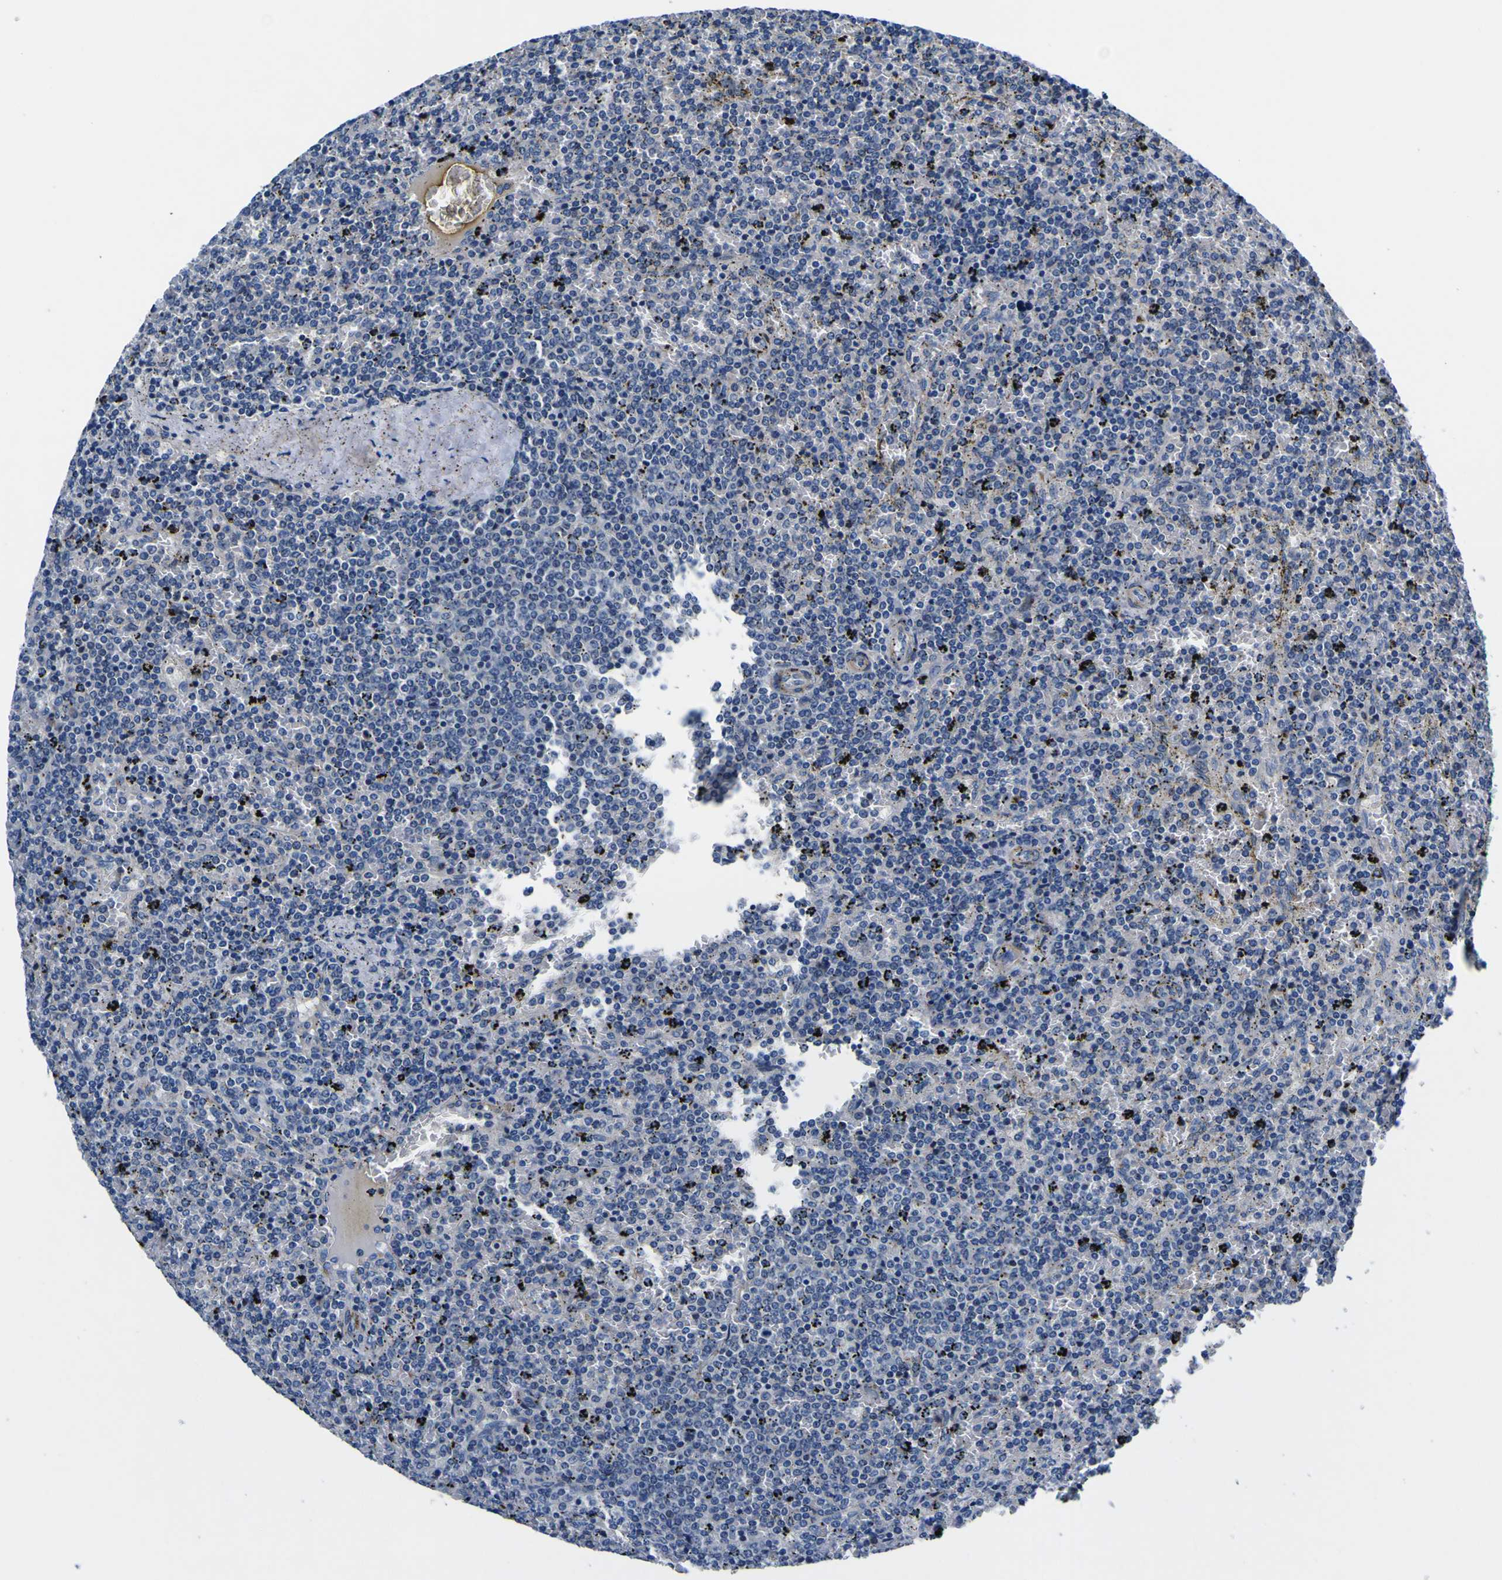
{"staining": {"intensity": "negative", "quantity": "none", "location": "none"}, "tissue": "lymphoma", "cell_type": "Tumor cells", "image_type": "cancer", "snomed": [{"axis": "morphology", "description": "Malignant lymphoma, non-Hodgkin's type, Low grade"}, {"axis": "topography", "description": "Spleen"}], "caption": "Protein analysis of low-grade malignant lymphoma, non-Hodgkin's type demonstrates no significant staining in tumor cells. (DAB (3,3'-diaminobenzidine) immunohistochemistry with hematoxylin counter stain).", "gene": "AGAP3", "patient": {"sex": "female", "age": 77}}